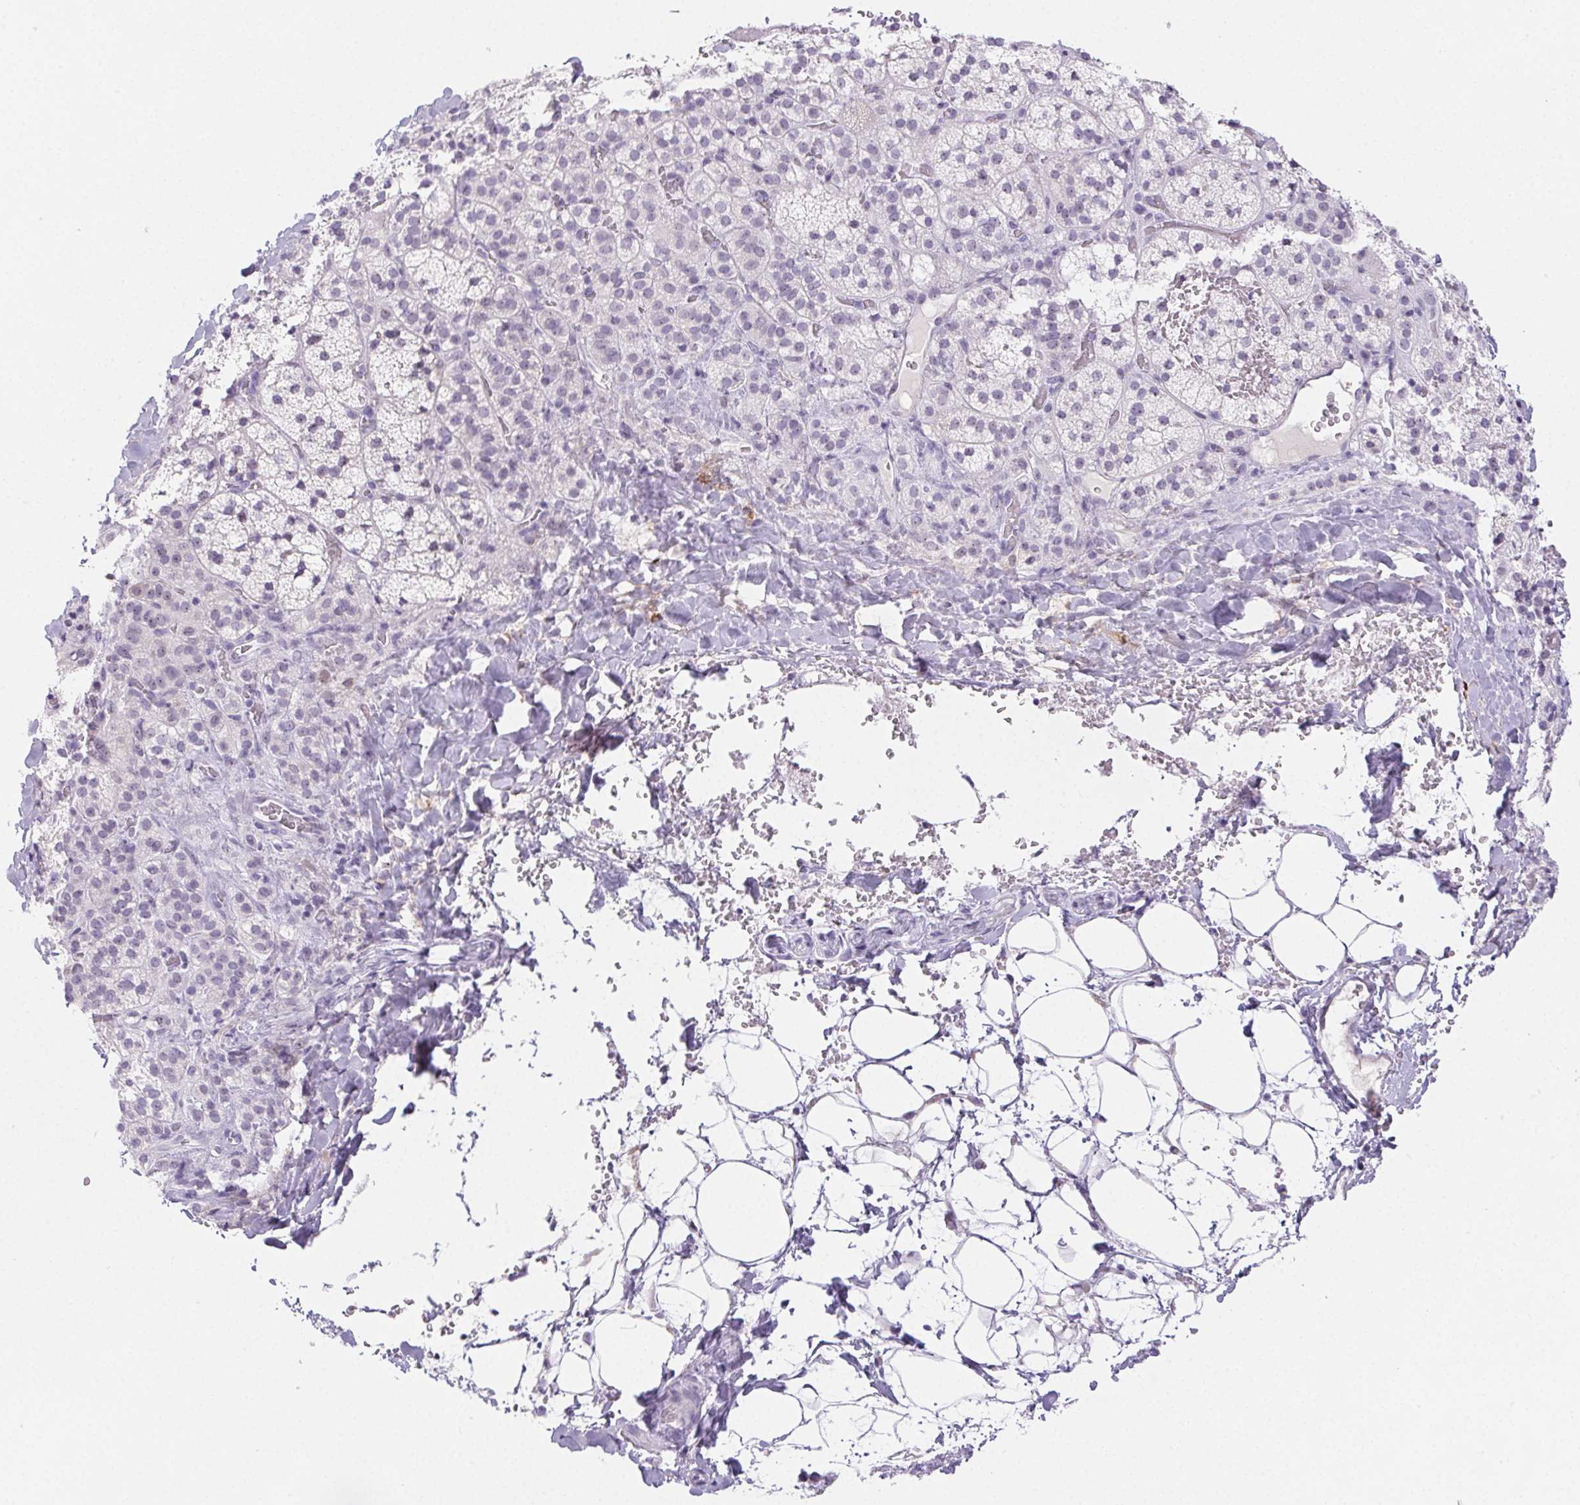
{"staining": {"intensity": "negative", "quantity": "none", "location": "none"}, "tissue": "adrenal gland", "cell_type": "Glandular cells", "image_type": "normal", "snomed": [{"axis": "morphology", "description": "Normal tissue, NOS"}, {"axis": "topography", "description": "Adrenal gland"}], "caption": "This is an IHC micrograph of benign human adrenal gland. There is no expression in glandular cells.", "gene": "ST8SIA3", "patient": {"sex": "male", "age": 53}}